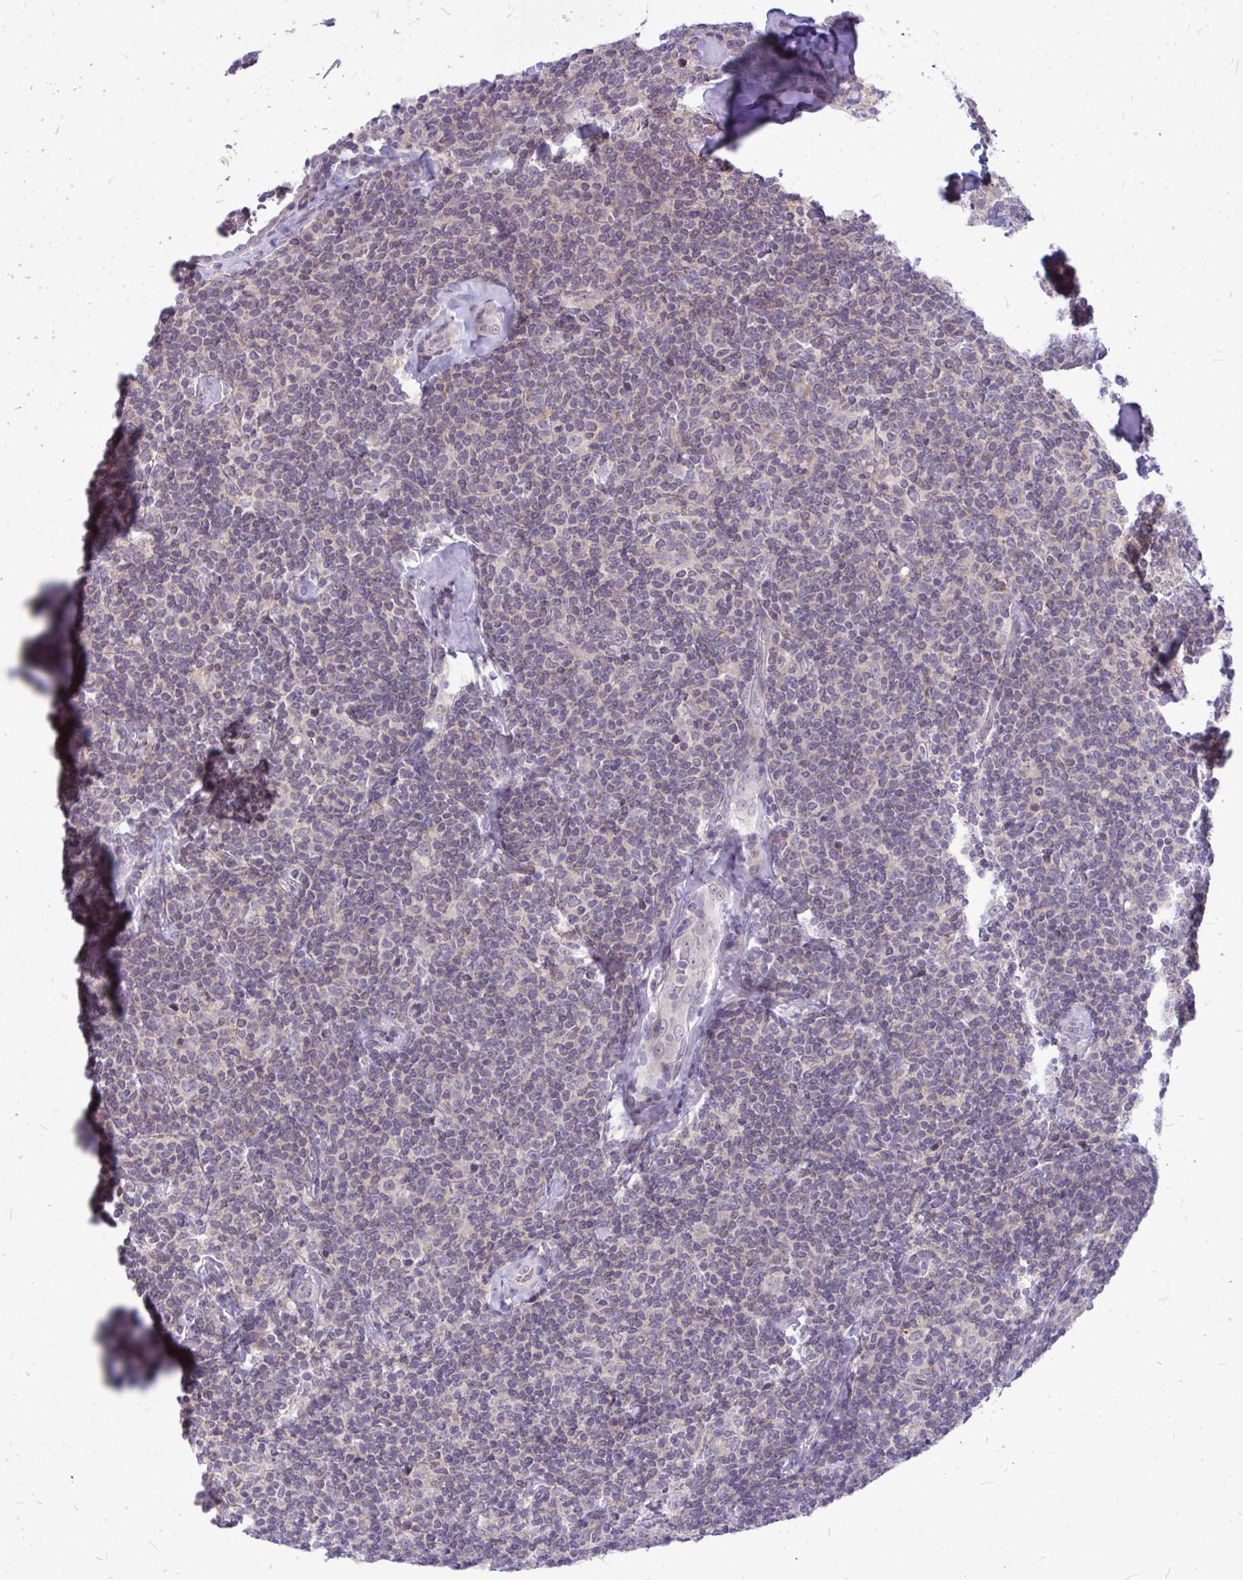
{"staining": {"intensity": "negative", "quantity": "none", "location": "none"}, "tissue": "lymphoma", "cell_type": "Tumor cells", "image_type": "cancer", "snomed": [{"axis": "morphology", "description": "Malignant lymphoma, non-Hodgkin's type, Low grade"}, {"axis": "topography", "description": "Lymph node"}], "caption": "The immunohistochemistry micrograph has no significant staining in tumor cells of lymphoma tissue.", "gene": "ZSCAN25", "patient": {"sex": "female", "age": 56}}